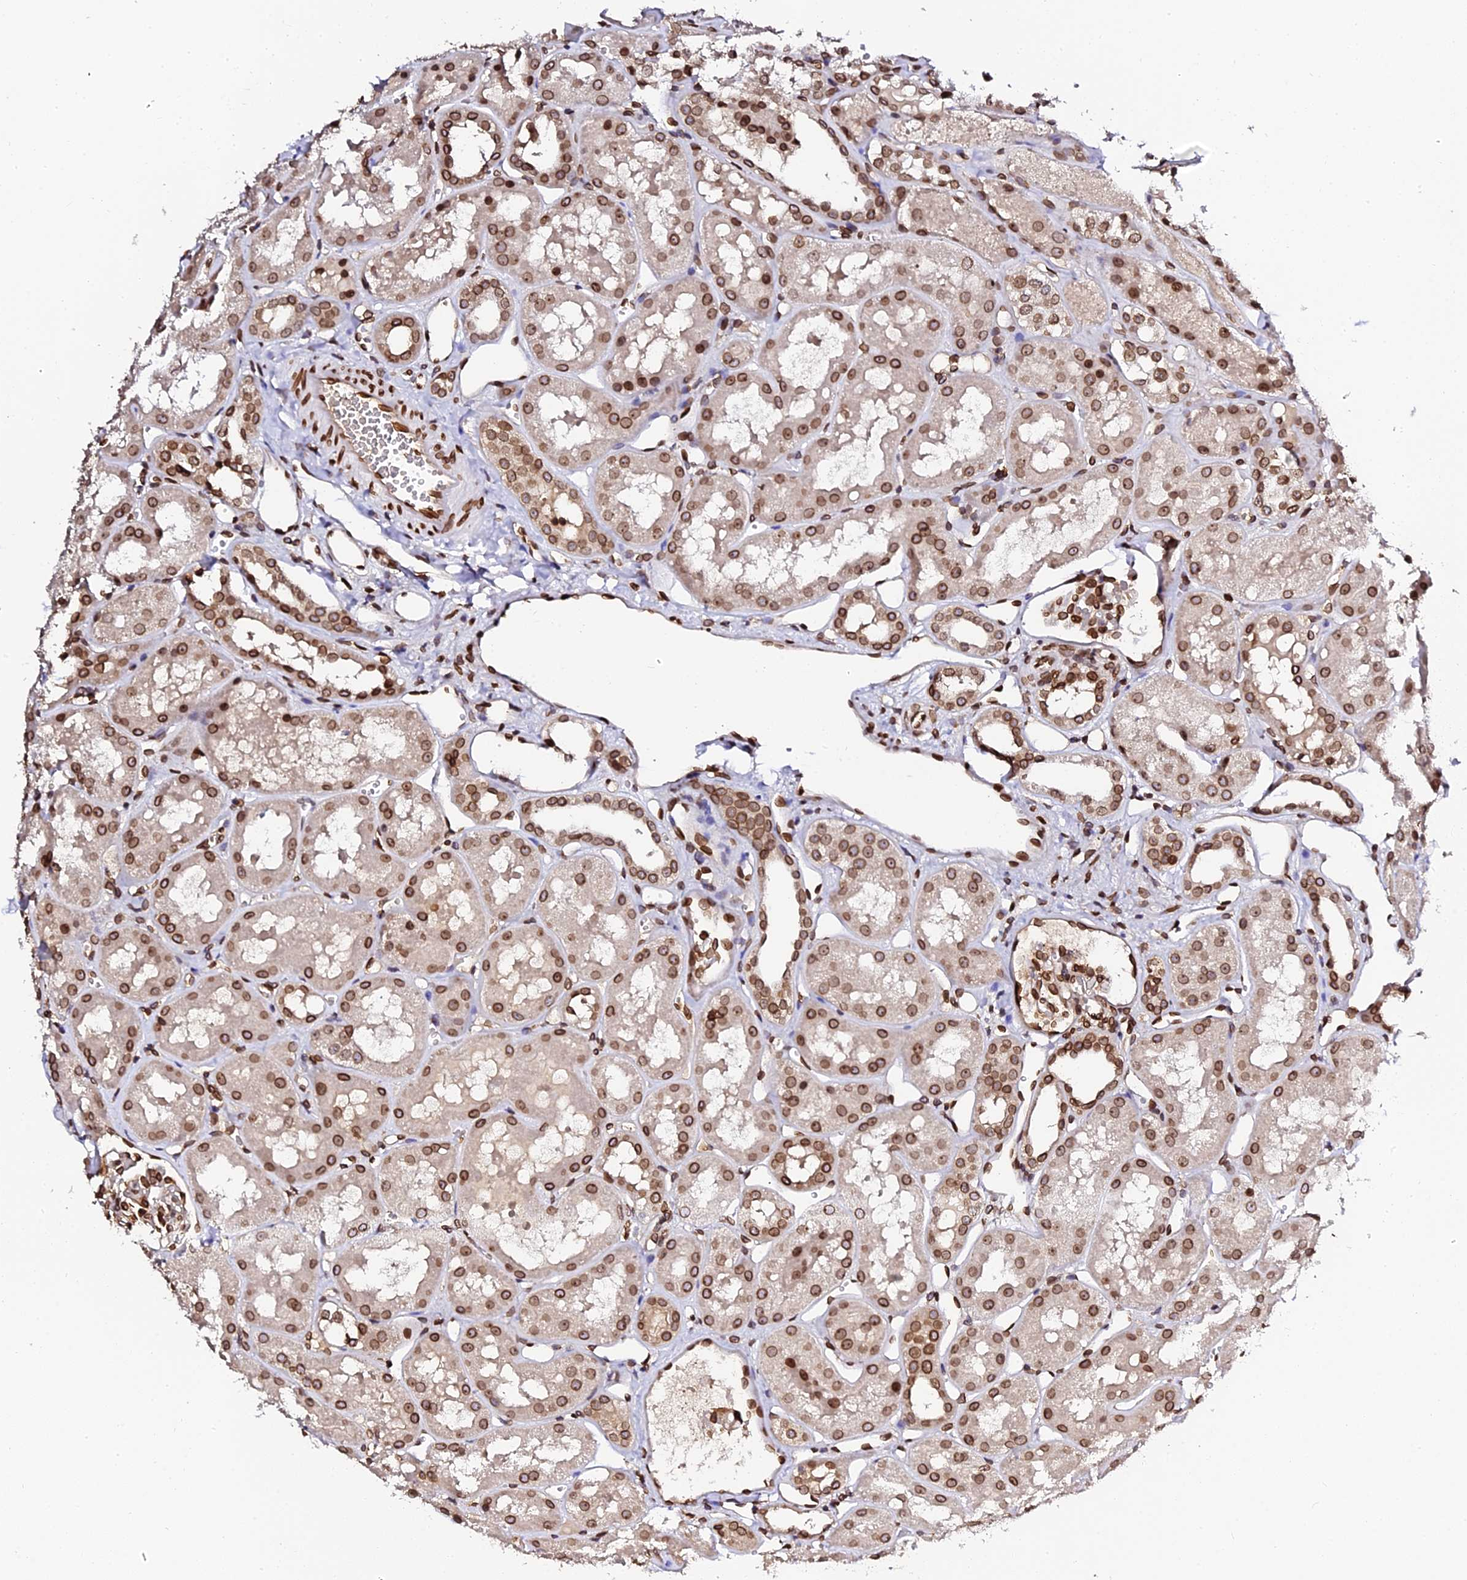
{"staining": {"intensity": "strong", "quantity": ">75%", "location": "cytoplasmic/membranous,nuclear"}, "tissue": "kidney", "cell_type": "Cells in glomeruli", "image_type": "normal", "snomed": [{"axis": "morphology", "description": "Normal tissue, NOS"}, {"axis": "topography", "description": "Kidney"}], "caption": "Strong cytoplasmic/membranous,nuclear staining for a protein is identified in approximately >75% of cells in glomeruli of unremarkable kidney using IHC.", "gene": "ANAPC5", "patient": {"sex": "male", "age": 16}}